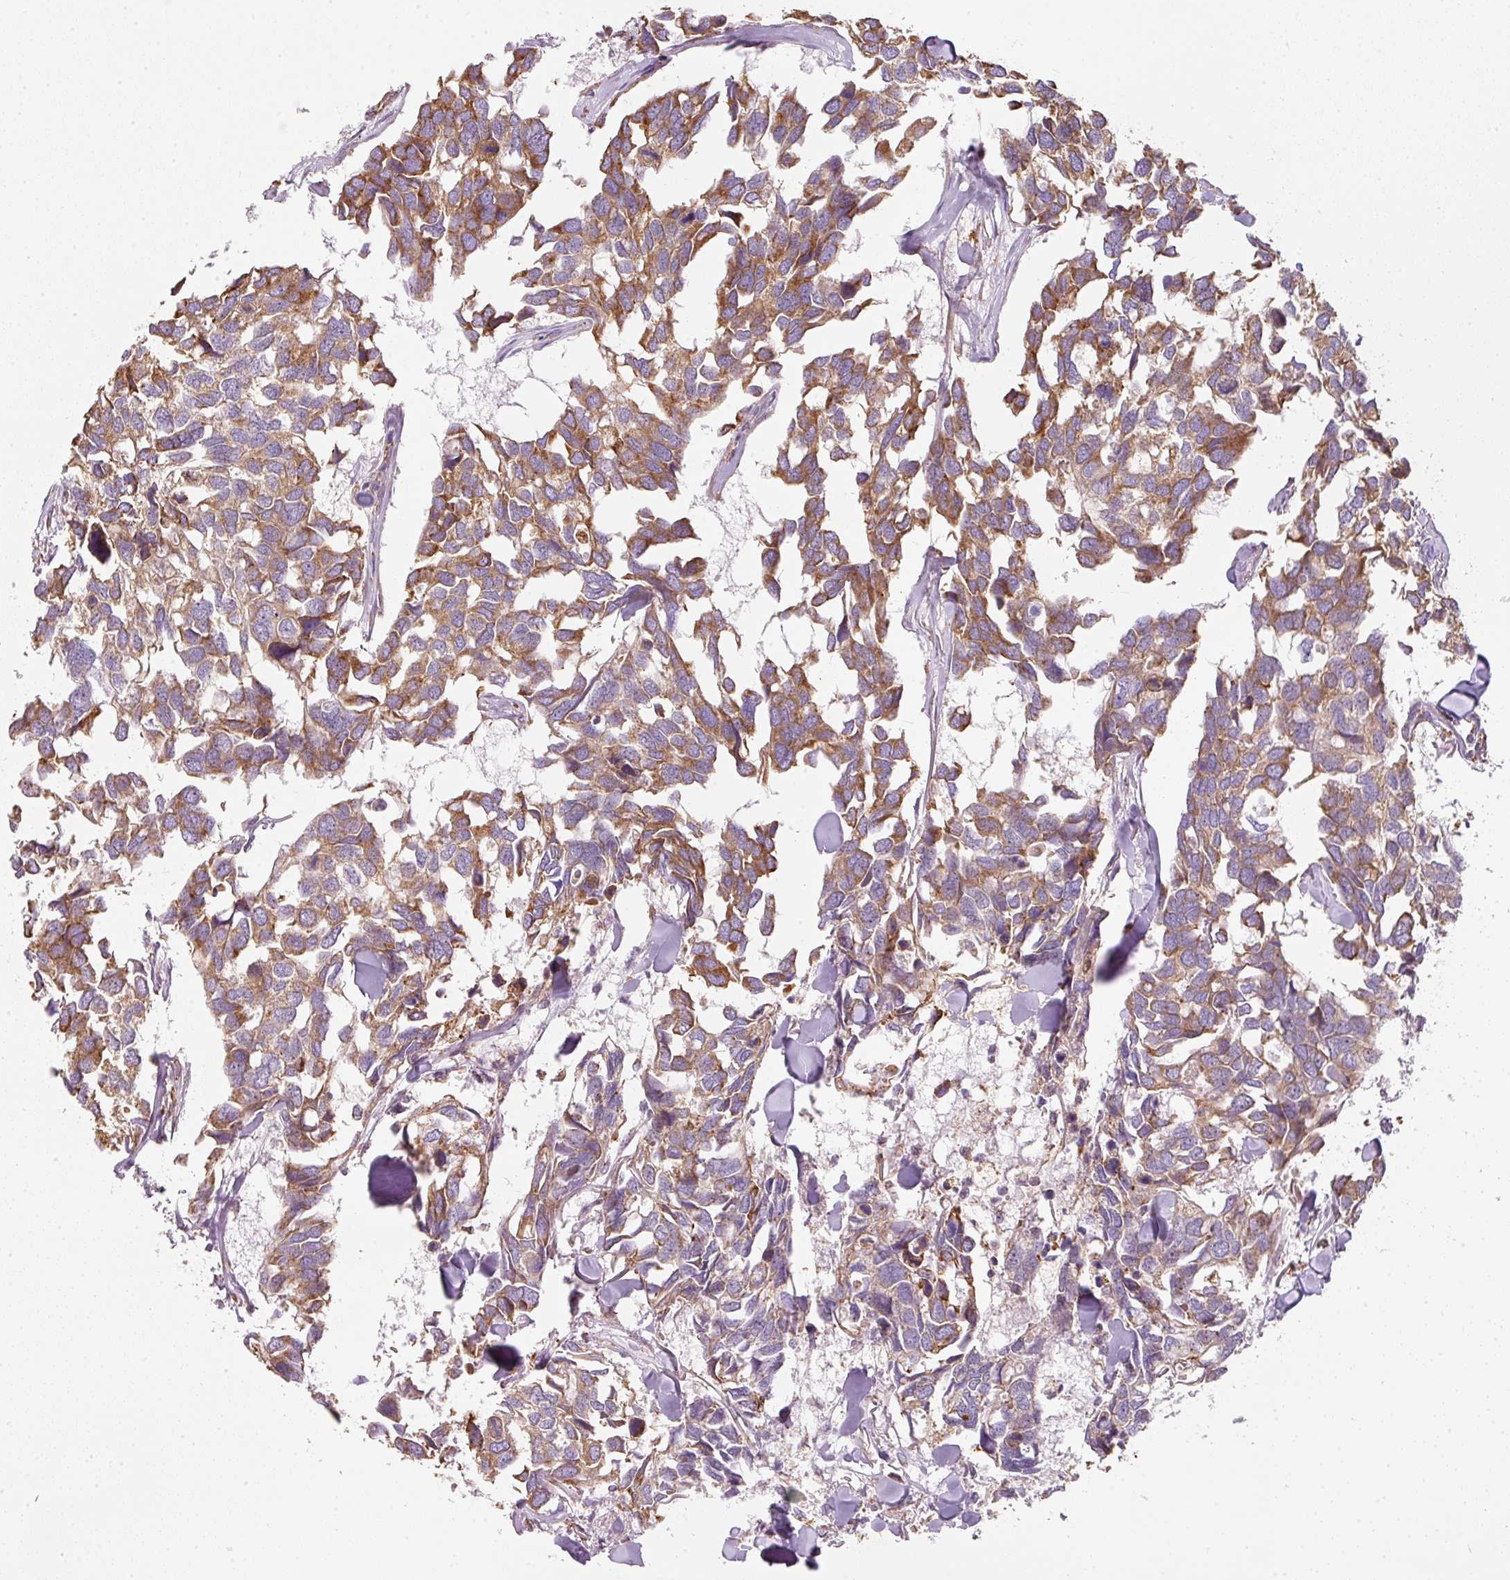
{"staining": {"intensity": "moderate", "quantity": ">75%", "location": "cytoplasmic/membranous"}, "tissue": "breast cancer", "cell_type": "Tumor cells", "image_type": "cancer", "snomed": [{"axis": "morphology", "description": "Duct carcinoma"}, {"axis": "topography", "description": "Breast"}], "caption": "This is an image of IHC staining of breast cancer, which shows moderate staining in the cytoplasmic/membranous of tumor cells.", "gene": "MORN4", "patient": {"sex": "female", "age": 83}}